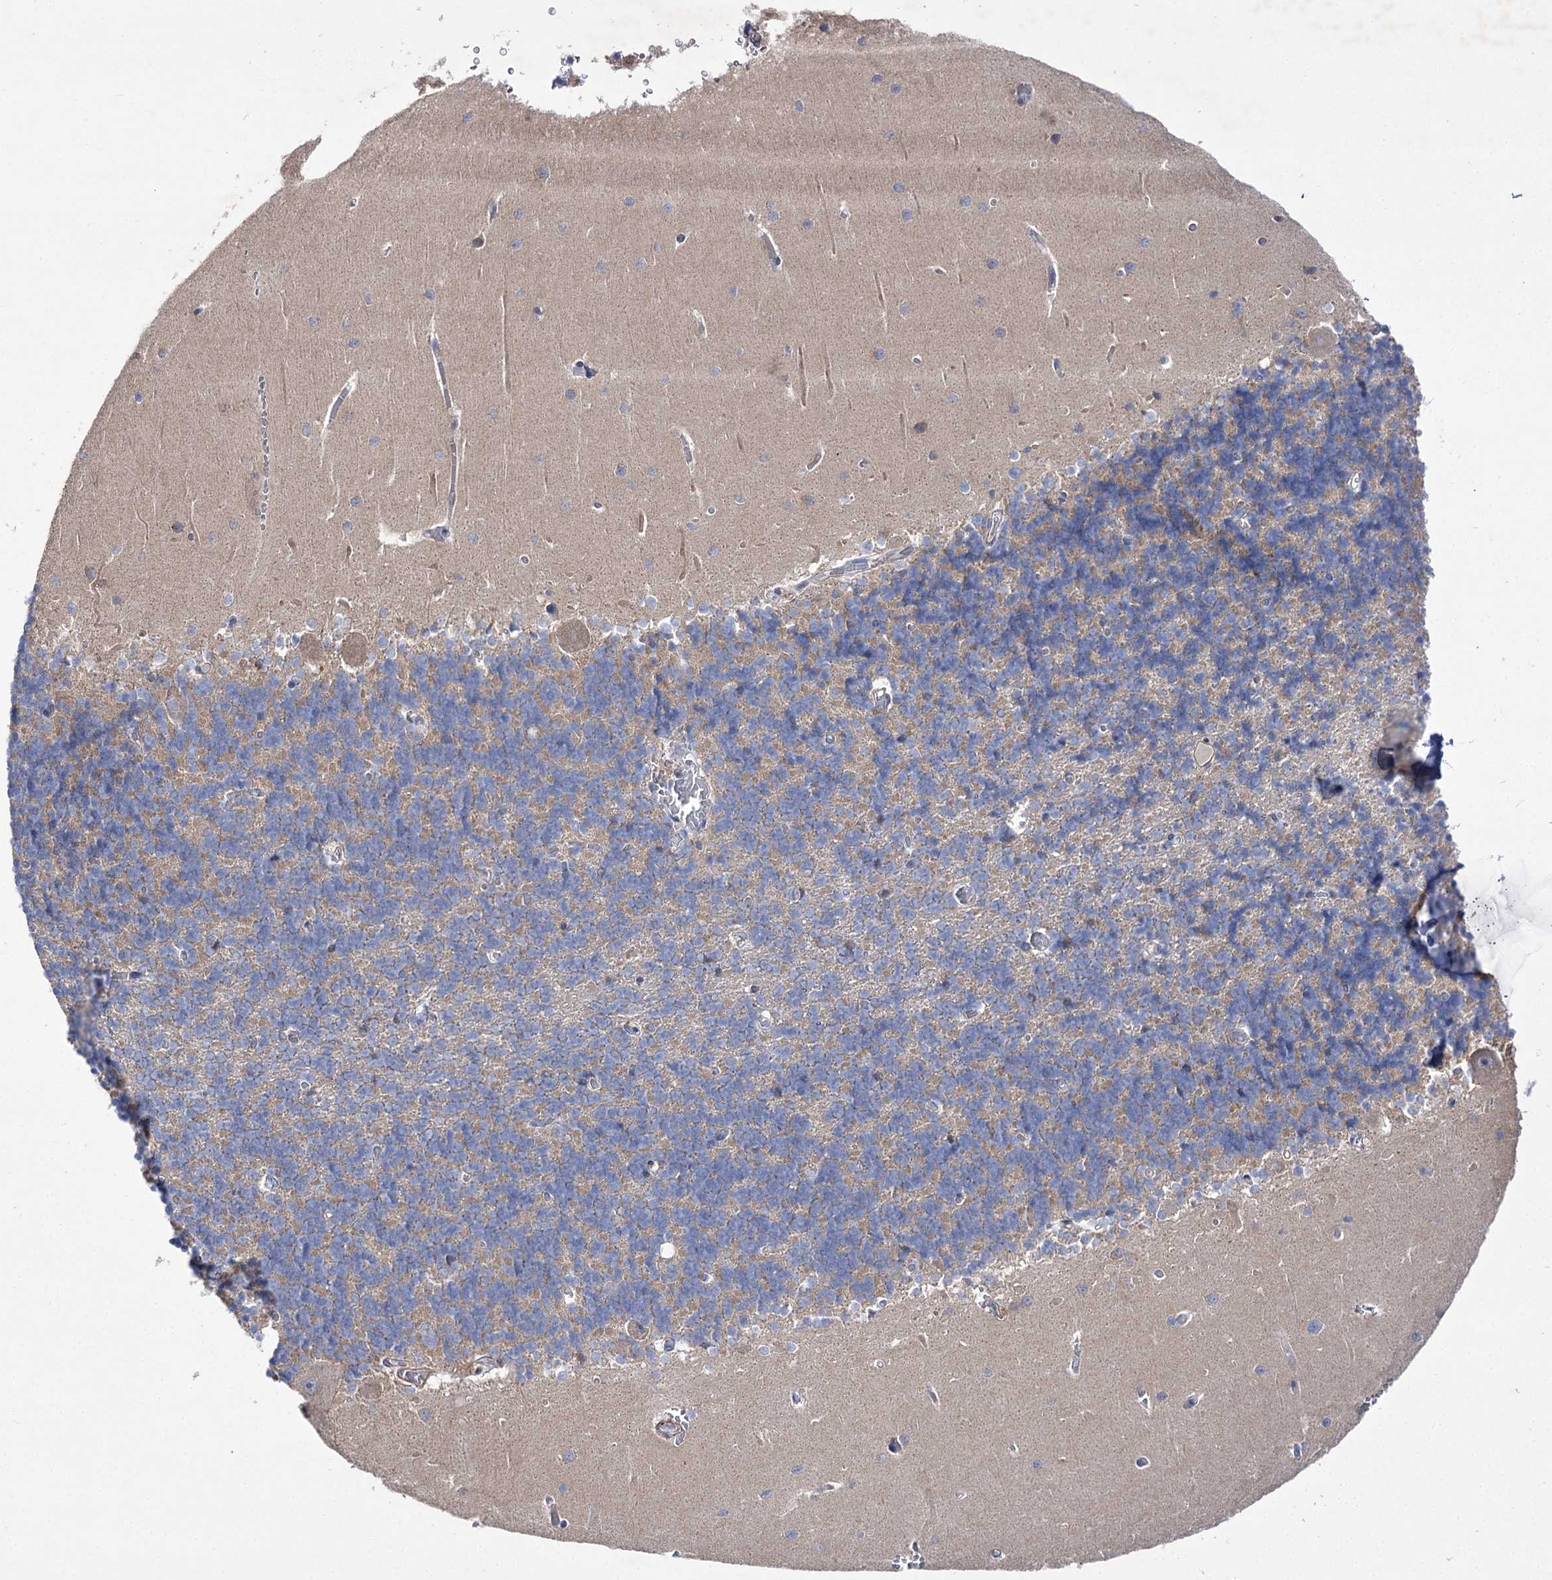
{"staining": {"intensity": "negative", "quantity": "none", "location": "none"}, "tissue": "cerebellum", "cell_type": "Cells in granular layer", "image_type": "normal", "snomed": [{"axis": "morphology", "description": "Normal tissue, NOS"}, {"axis": "topography", "description": "Cerebellum"}], "caption": "DAB immunohistochemical staining of normal human cerebellum exhibits no significant positivity in cells in granular layer.", "gene": "COX15", "patient": {"sex": "male", "age": 37}}